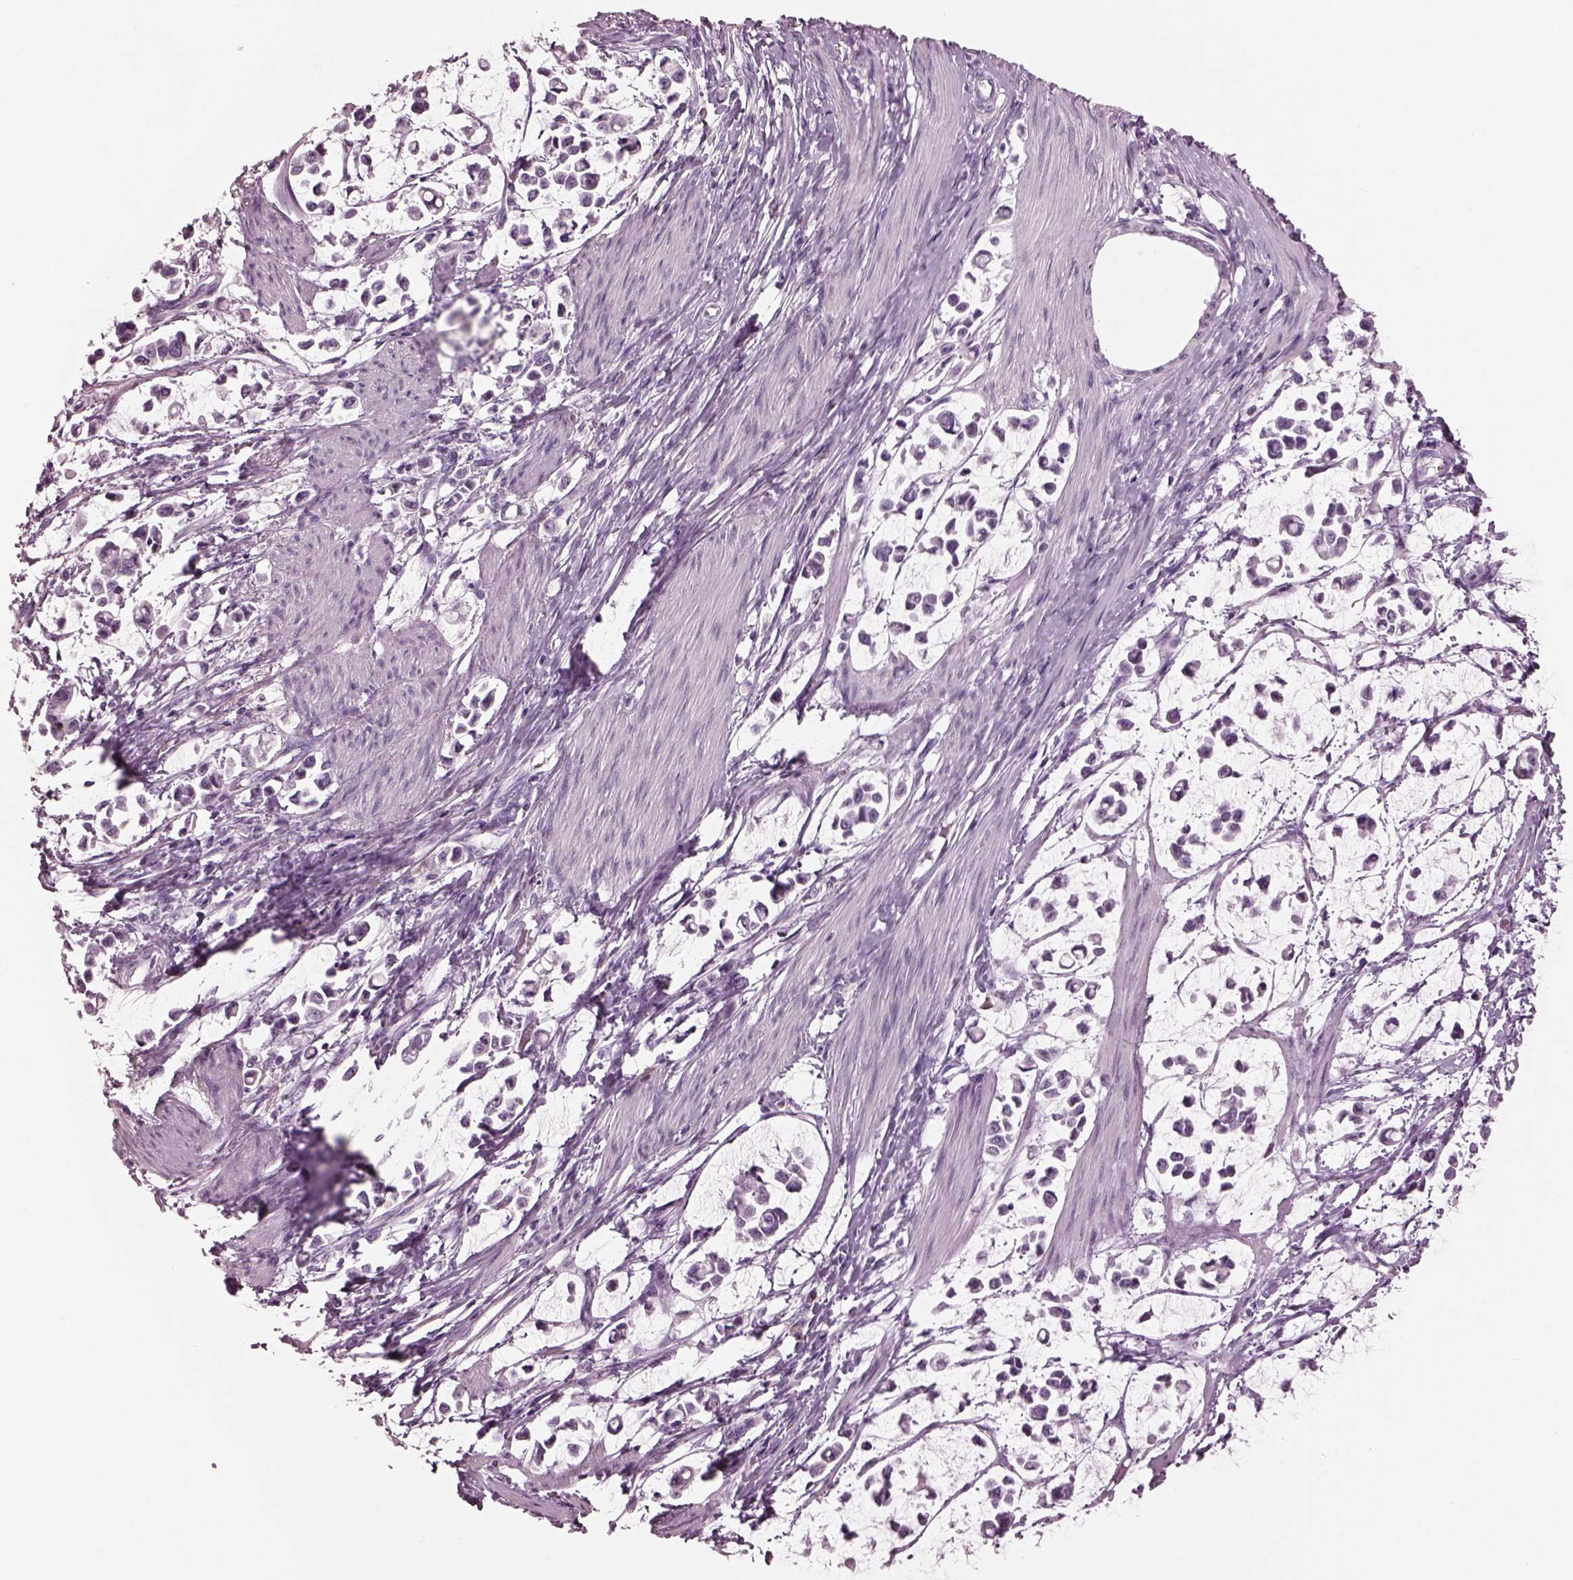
{"staining": {"intensity": "negative", "quantity": "none", "location": "none"}, "tissue": "stomach cancer", "cell_type": "Tumor cells", "image_type": "cancer", "snomed": [{"axis": "morphology", "description": "Adenocarcinoma, NOS"}, {"axis": "topography", "description": "Stomach"}], "caption": "Immunohistochemistry (IHC) histopathology image of neoplastic tissue: human stomach adenocarcinoma stained with DAB (3,3'-diaminobenzidine) demonstrates no significant protein positivity in tumor cells. (IHC, brightfield microscopy, high magnification).", "gene": "CYLC1", "patient": {"sex": "male", "age": 82}}